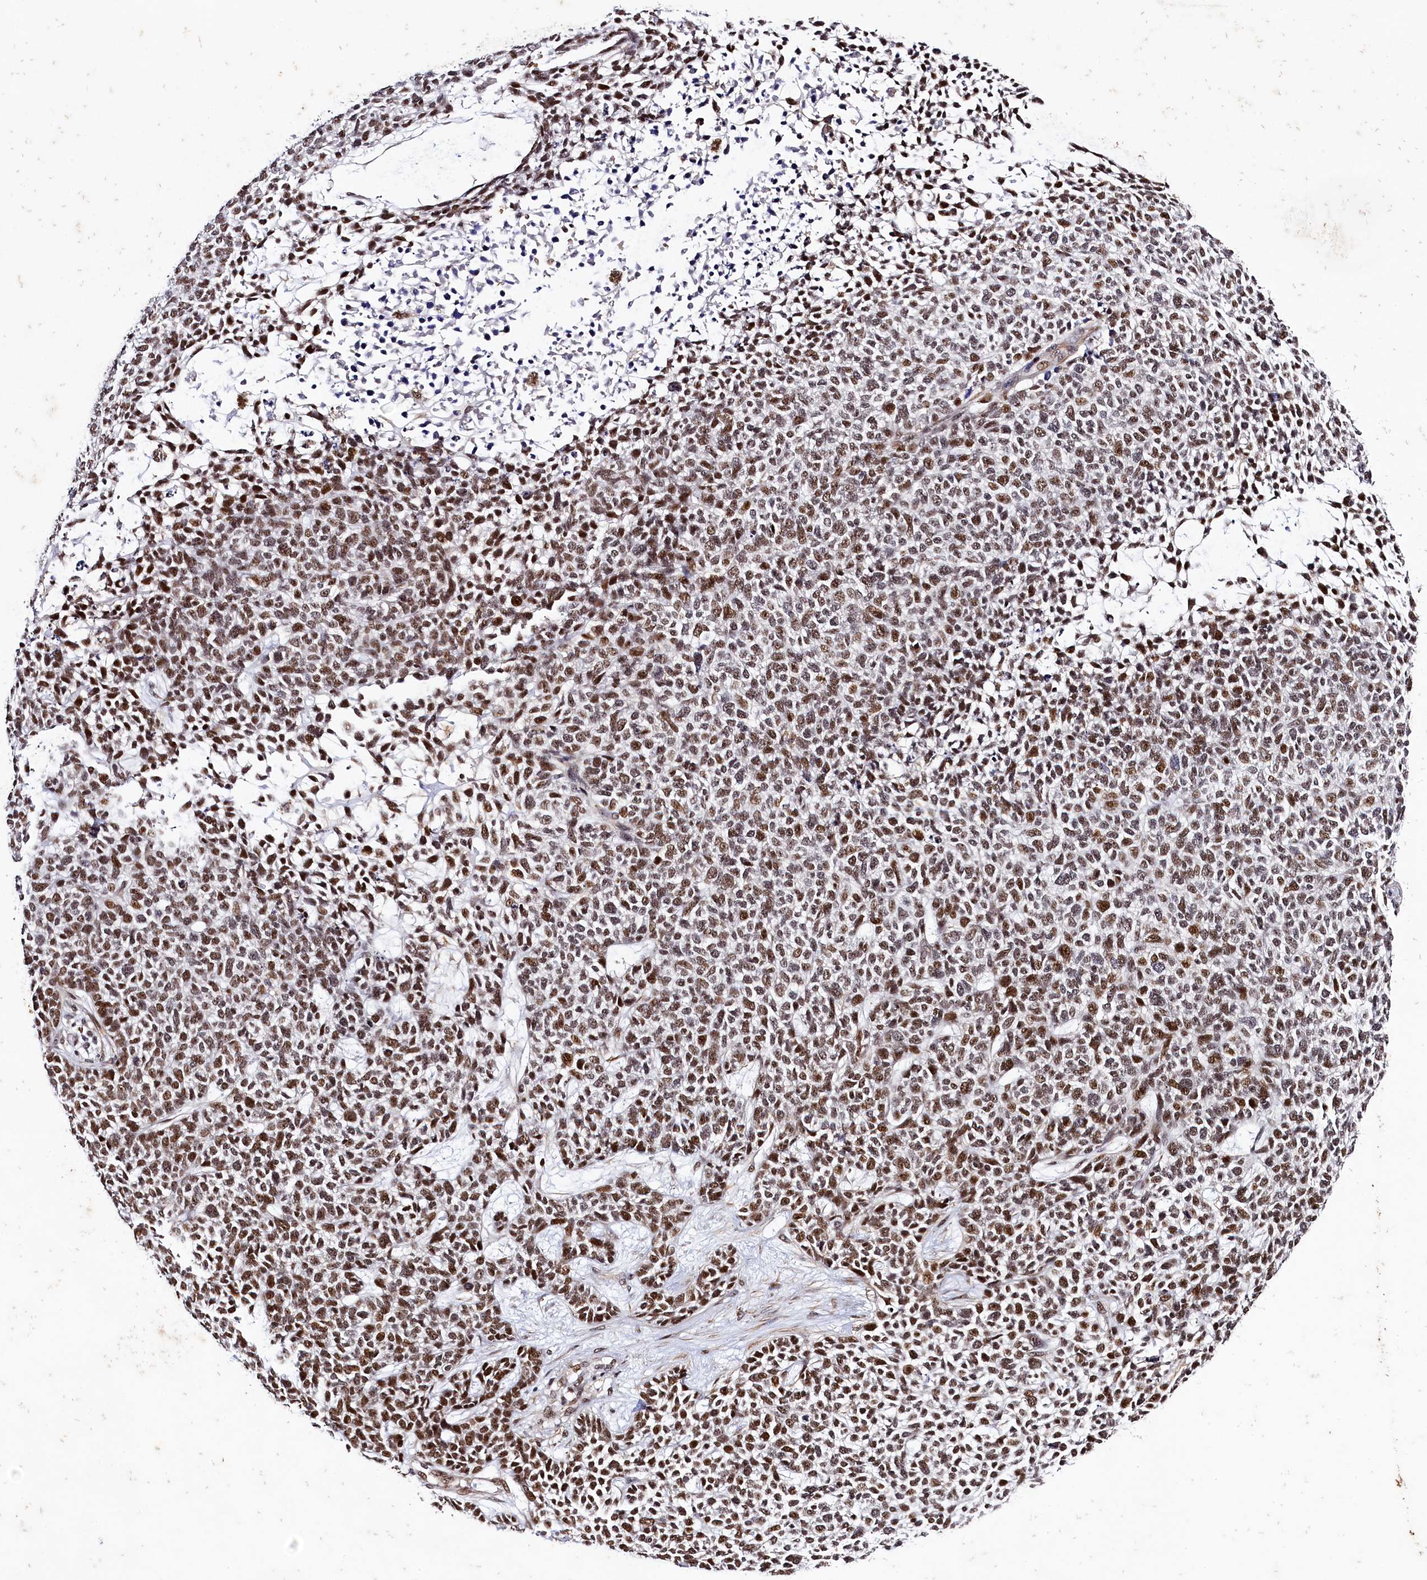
{"staining": {"intensity": "moderate", "quantity": ">75%", "location": "nuclear"}, "tissue": "skin cancer", "cell_type": "Tumor cells", "image_type": "cancer", "snomed": [{"axis": "morphology", "description": "Basal cell carcinoma"}, {"axis": "topography", "description": "Skin"}], "caption": "Immunohistochemical staining of human skin basal cell carcinoma displays medium levels of moderate nuclear protein expression in approximately >75% of tumor cells.", "gene": "SAMD10", "patient": {"sex": "female", "age": 84}}